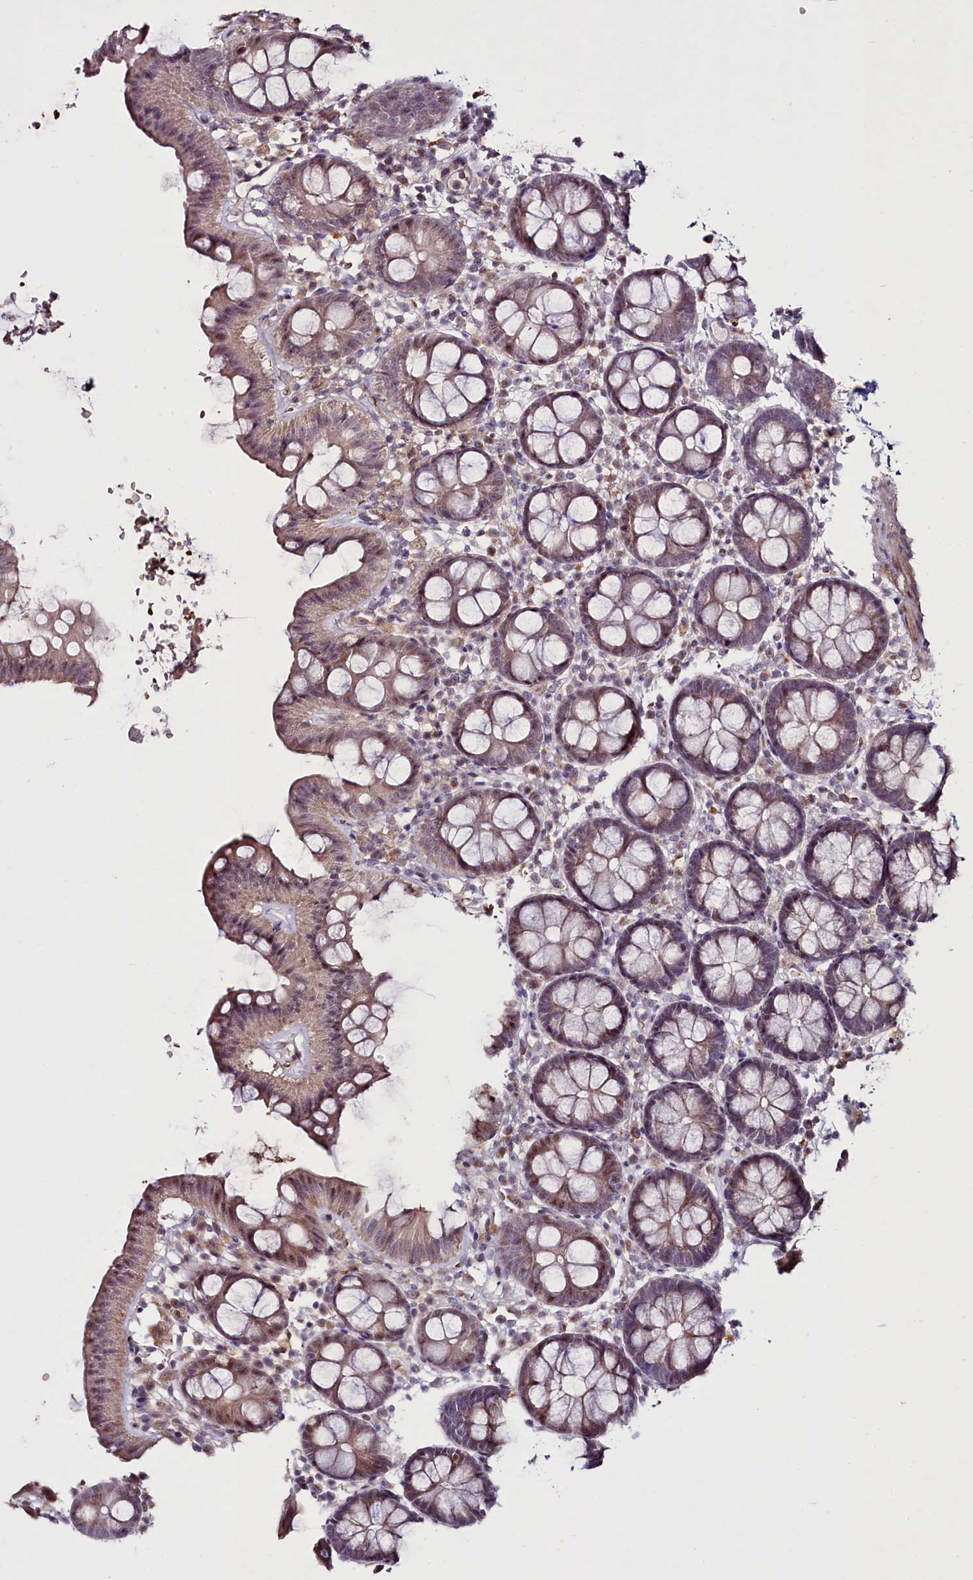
{"staining": {"intensity": "negative", "quantity": "none", "location": "none"}, "tissue": "colon", "cell_type": "Endothelial cells", "image_type": "normal", "snomed": [{"axis": "morphology", "description": "Normal tissue, NOS"}, {"axis": "topography", "description": "Colon"}], "caption": "The immunohistochemistry (IHC) photomicrograph has no significant expression in endothelial cells of colon.", "gene": "SUSD3", "patient": {"sex": "male", "age": 75}}